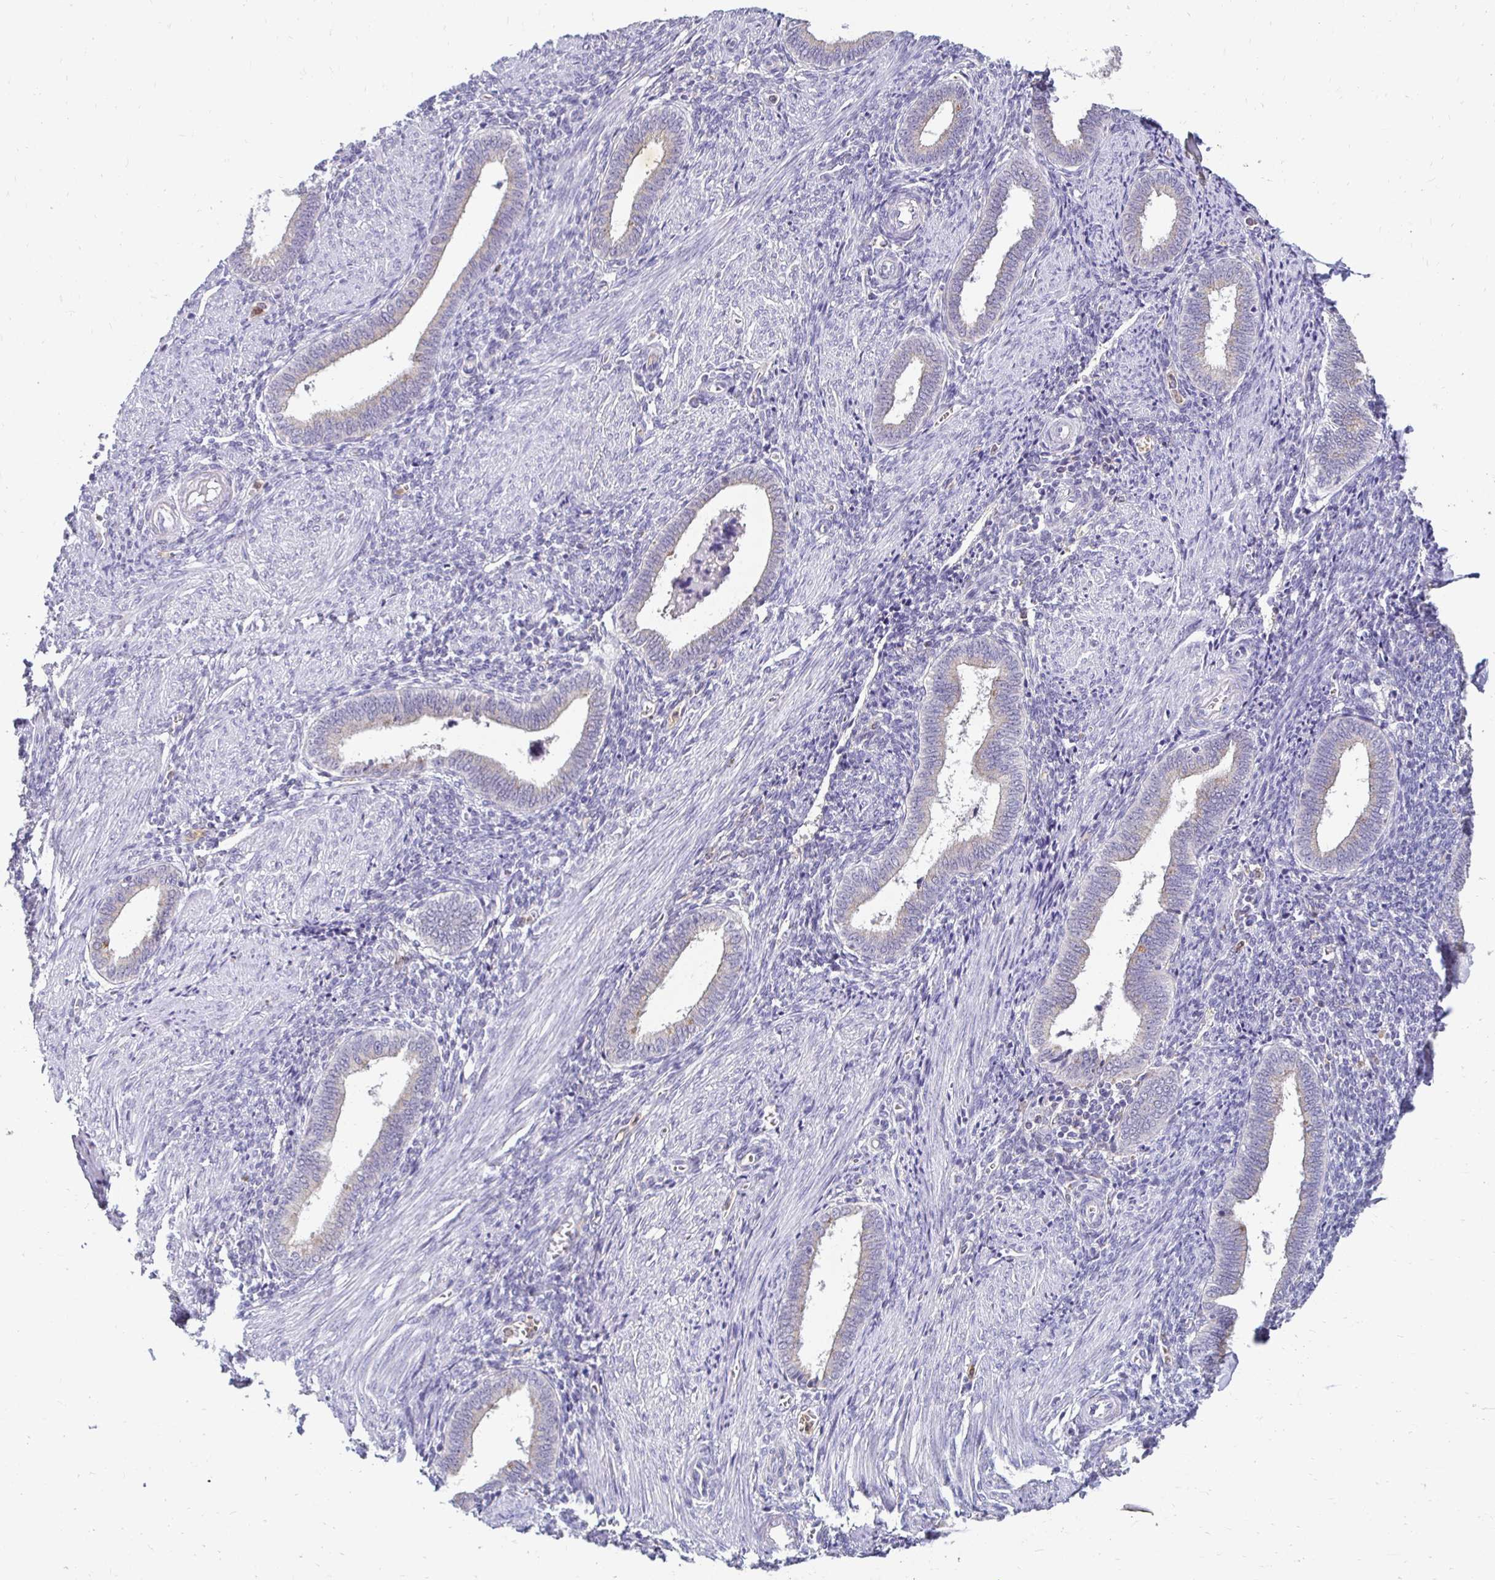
{"staining": {"intensity": "negative", "quantity": "none", "location": "none"}, "tissue": "endometrium", "cell_type": "Cells in endometrial stroma", "image_type": "normal", "snomed": [{"axis": "morphology", "description": "Normal tissue, NOS"}, {"axis": "topography", "description": "Endometrium"}], "caption": "Histopathology image shows no protein positivity in cells in endometrial stroma of normal endometrium. Nuclei are stained in blue.", "gene": "GK2", "patient": {"sex": "female", "age": 42}}